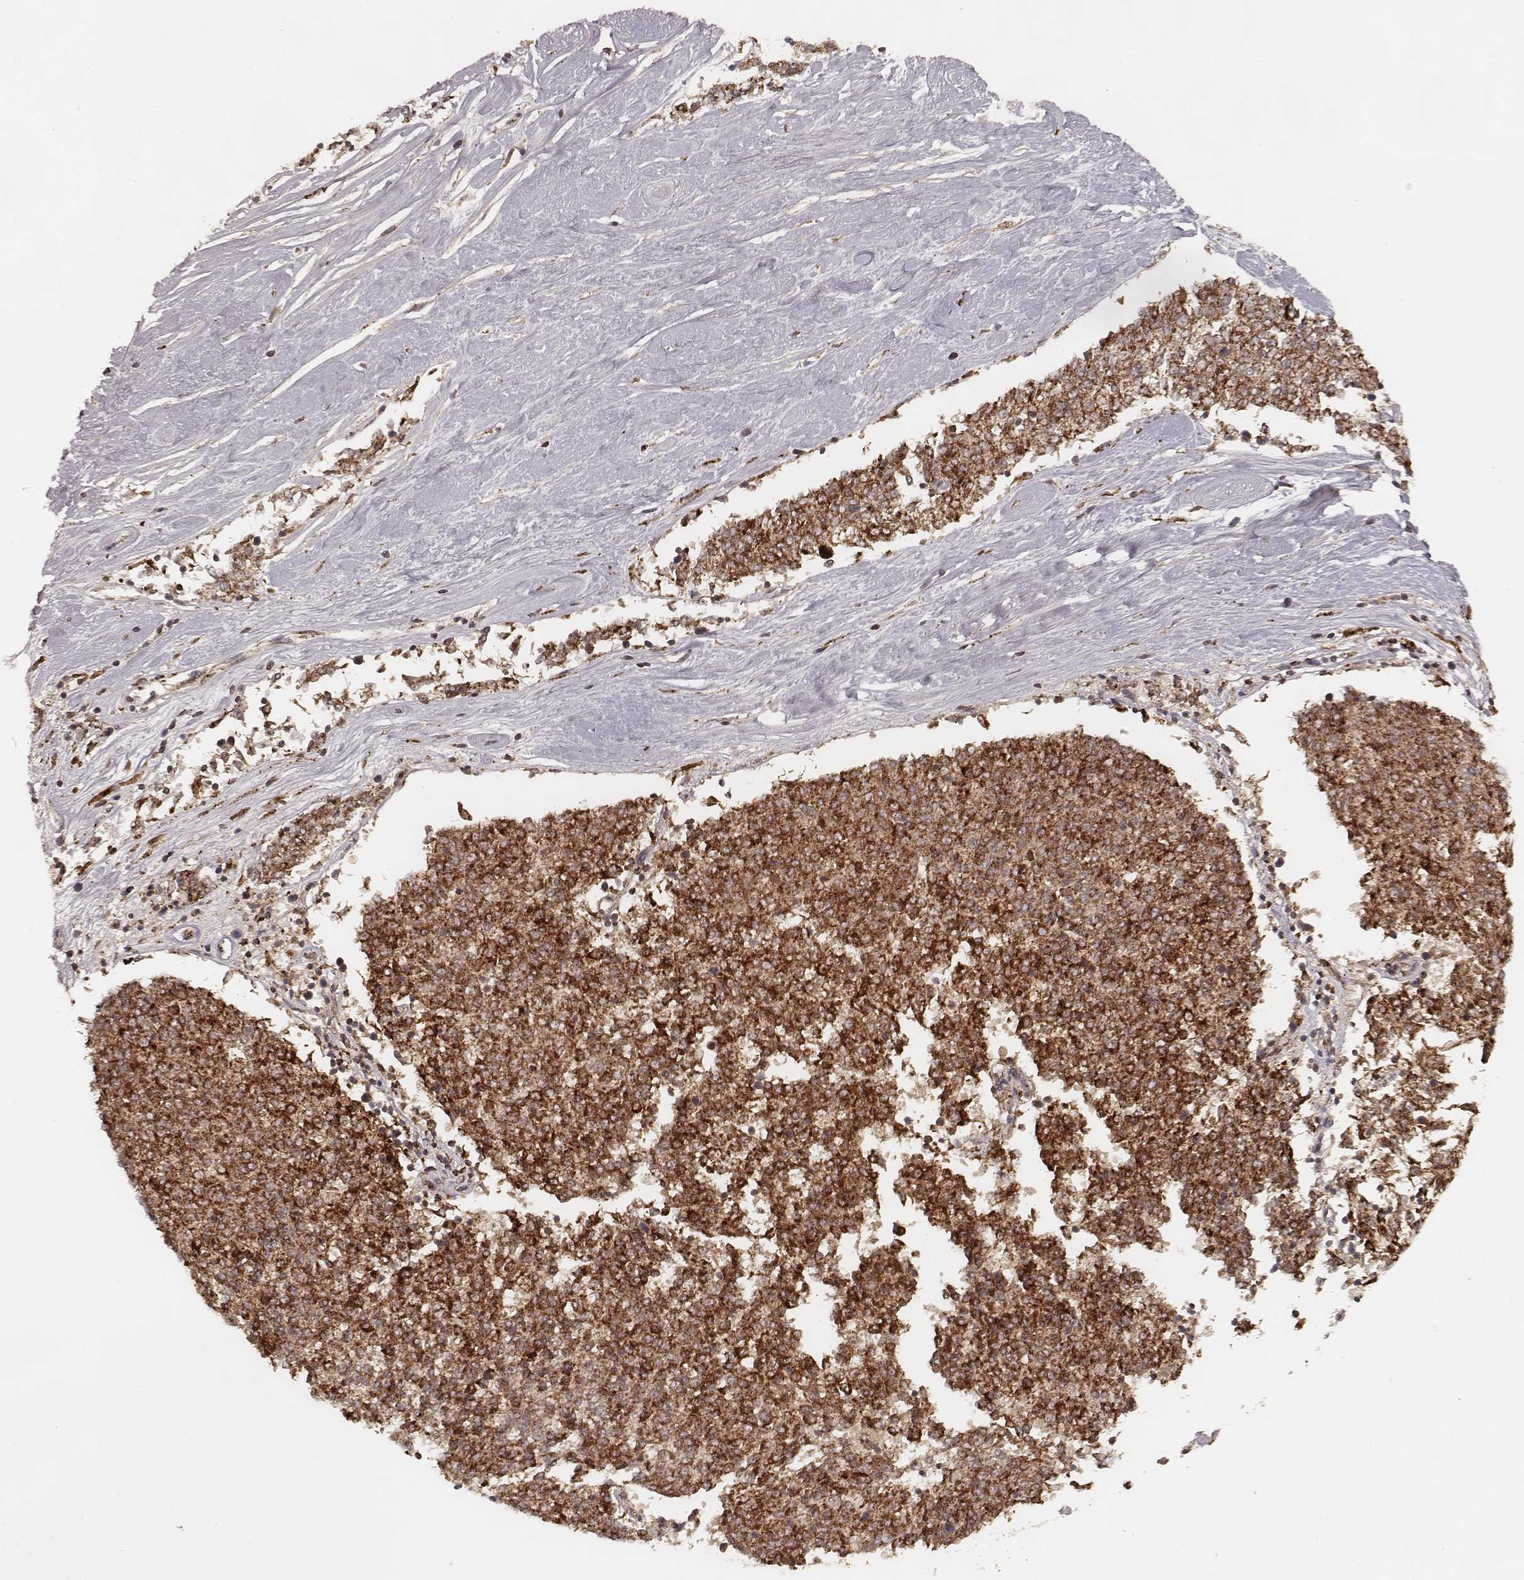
{"staining": {"intensity": "strong", "quantity": ">75%", "location": "cytoplasmic/membranous"}, "tissue": "melanoma", "cell_type": "Tumor cells", "image_type": "cancer", "snomed": [{"axis": "morphology", "description": "Malignant melanoma, NOS"}, {"axis": "topography", "description": "Skin"}], "caption": "About >75% of tumor cells in human melanoma display strong cytoplasmic/membranous protein expression as visualized by brown immunohistochemical staining.", "gene": "CS", "patient": {"sex": "female", "age": 72}}